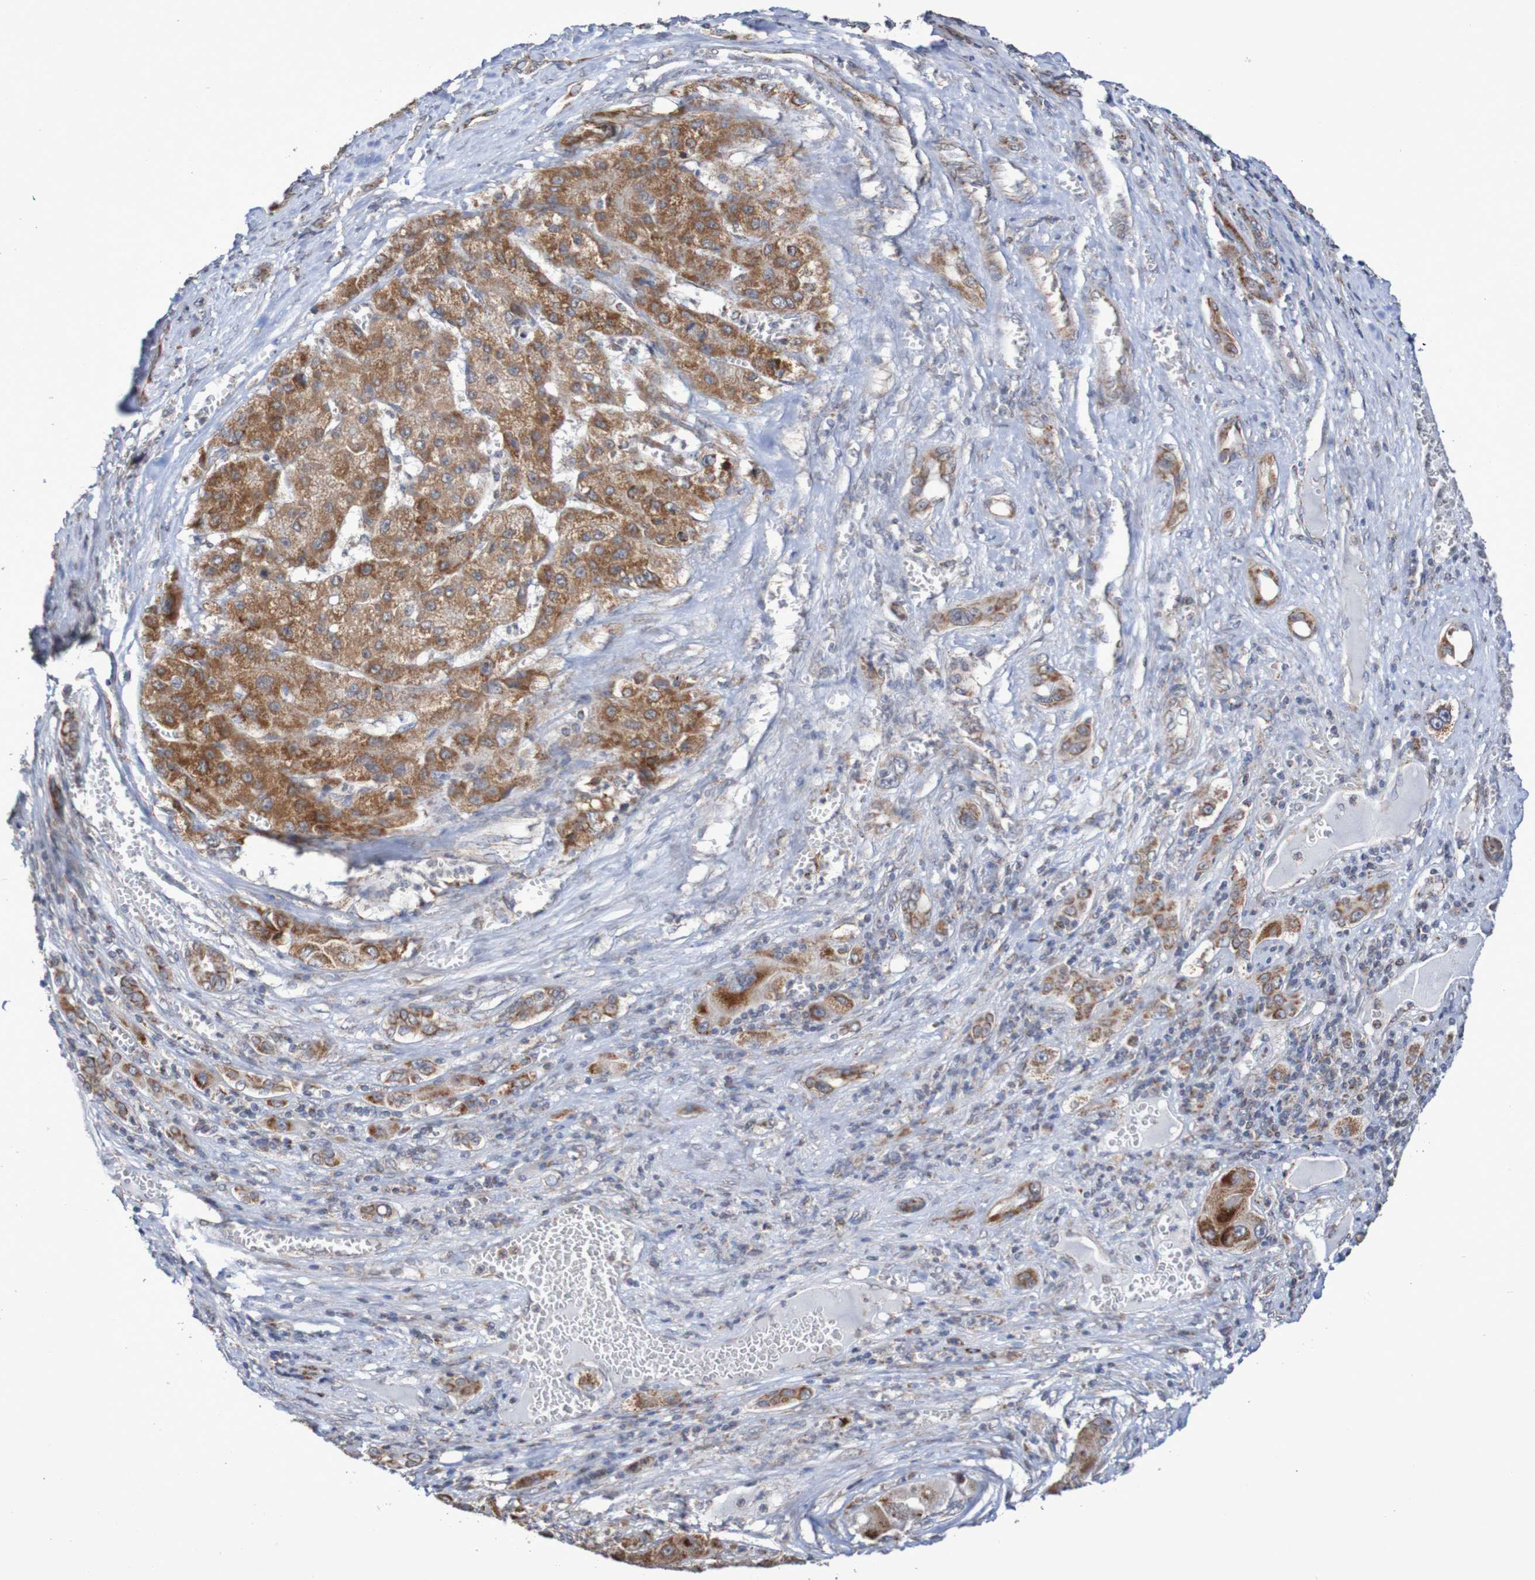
{"staining": {"intensity": "moderate", "quantity": ">75%", "location": "cytoplasmic/membranous"}, "tissue": "liver cancer", "cell_type": "Tumor cells", "image_type": "cancer", "snomed": [{"axis": "morphology", "description": "Carcinoma, Hepatocellular, NOS"}, {"axis": "topography", "description": "Liver"}], "caption": "IHC micrograph of neoplastic tissue: liver cancer stained using immunohistochemistry displays medium levels of moderate protein expression localized specifically in the cytoplasmic/membranous of tumor cells, appearing as a cytoplasmic/membranous brown color.", "gene": "DVL1", "patient": {"sex": "female", "age": 73}}